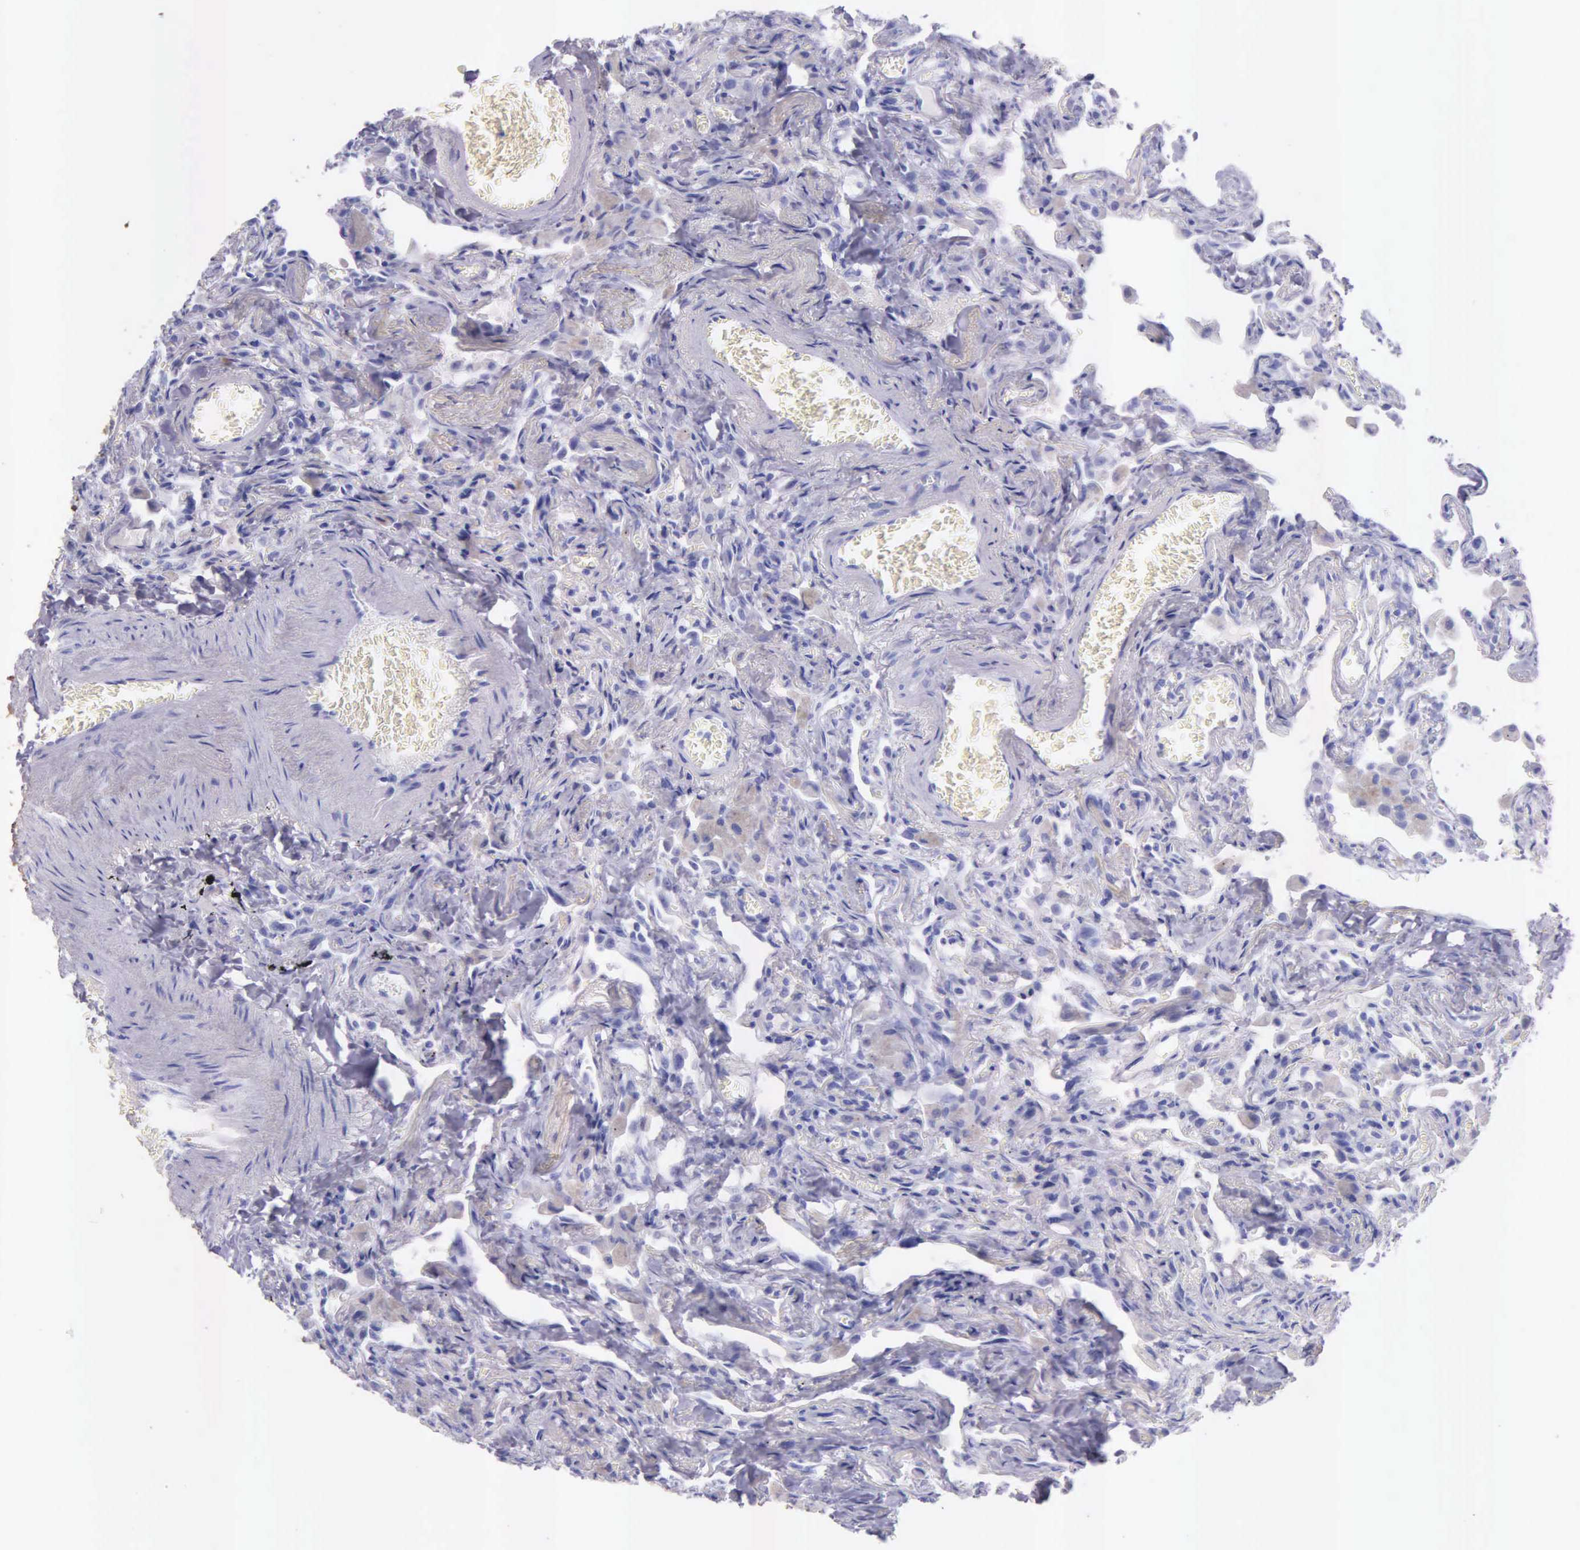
{"staining": {"intensity": "negative", "quantity": "none", "location": "none"}, "tissue": "lung", "cell_type": "Alveolar cells", "image_type": "normal", "snomed": [{"axis": "morphology", "description": "Normal tissue, NOS"}, {"axis": "topography", "description": "Lung"}], "caption": "Unremarkable lung was stained to show a protein in brown. There is no significant expression in alveolar cells. (IHC, brightfield microscopy, high magnification).", "gene": "KLK2", "patient": {"sex": "male", "age": 73}}